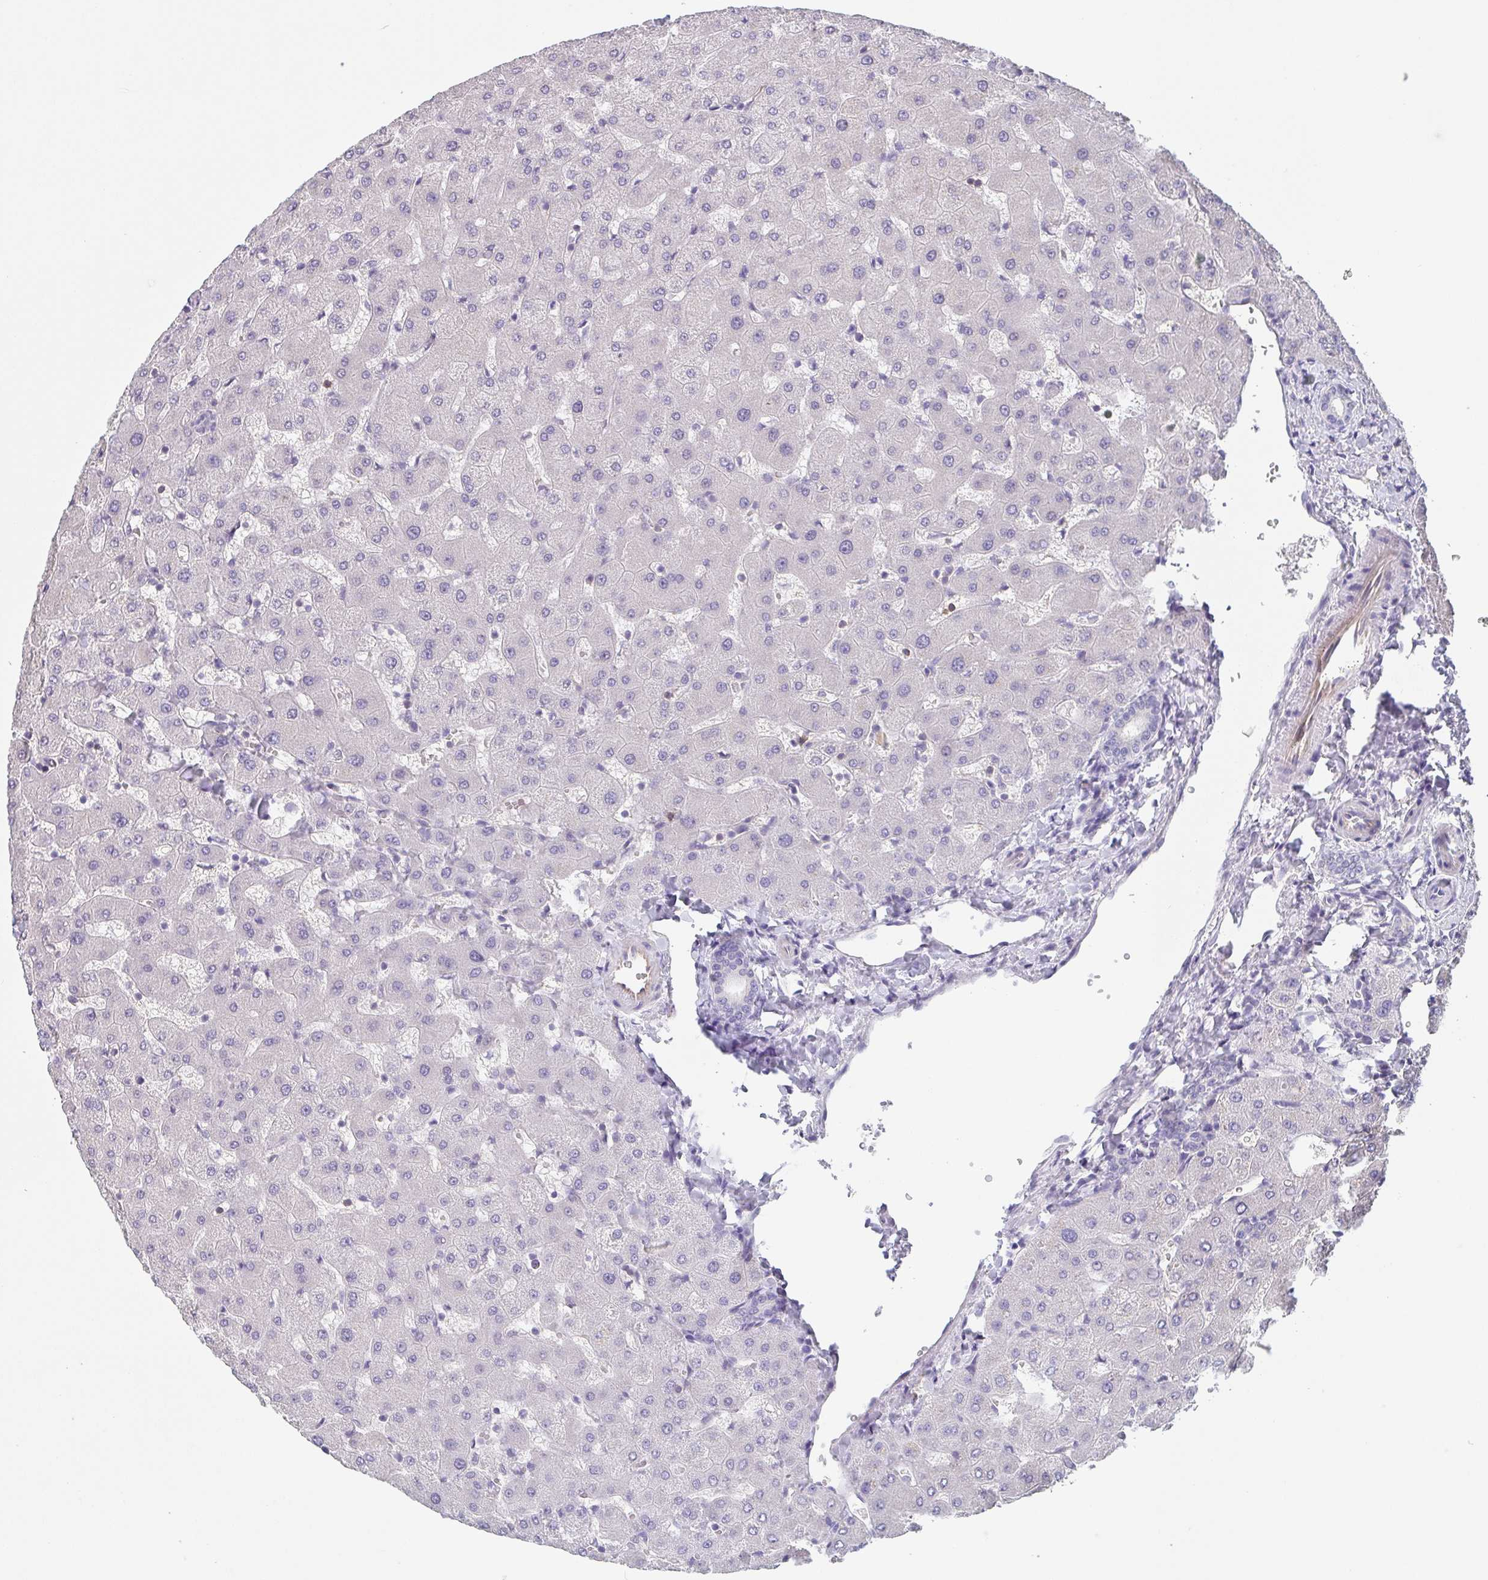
{"staining": {"intensity": "negative", "quantity": "none", "location": "none"}, "tissue": "liver", "cell_type": "Cholangiocytes", "image_type": "normal", "snomed": [{"axis": "morphology", "description": "Normal tissue, NOS"}, {"axis": "topography", "description": "Liver"}], "caption": "Normal liver was stained to show a protein in brown. There is no significant positivity in cholangiocytes. The staining is performed using DAB (3,3'-diaminobenzidine) brown chromogen with nuclei counter-stained in using hematoxylin.", "gene": "DBN1", "patient": {"sex": "female", "age": 63}}